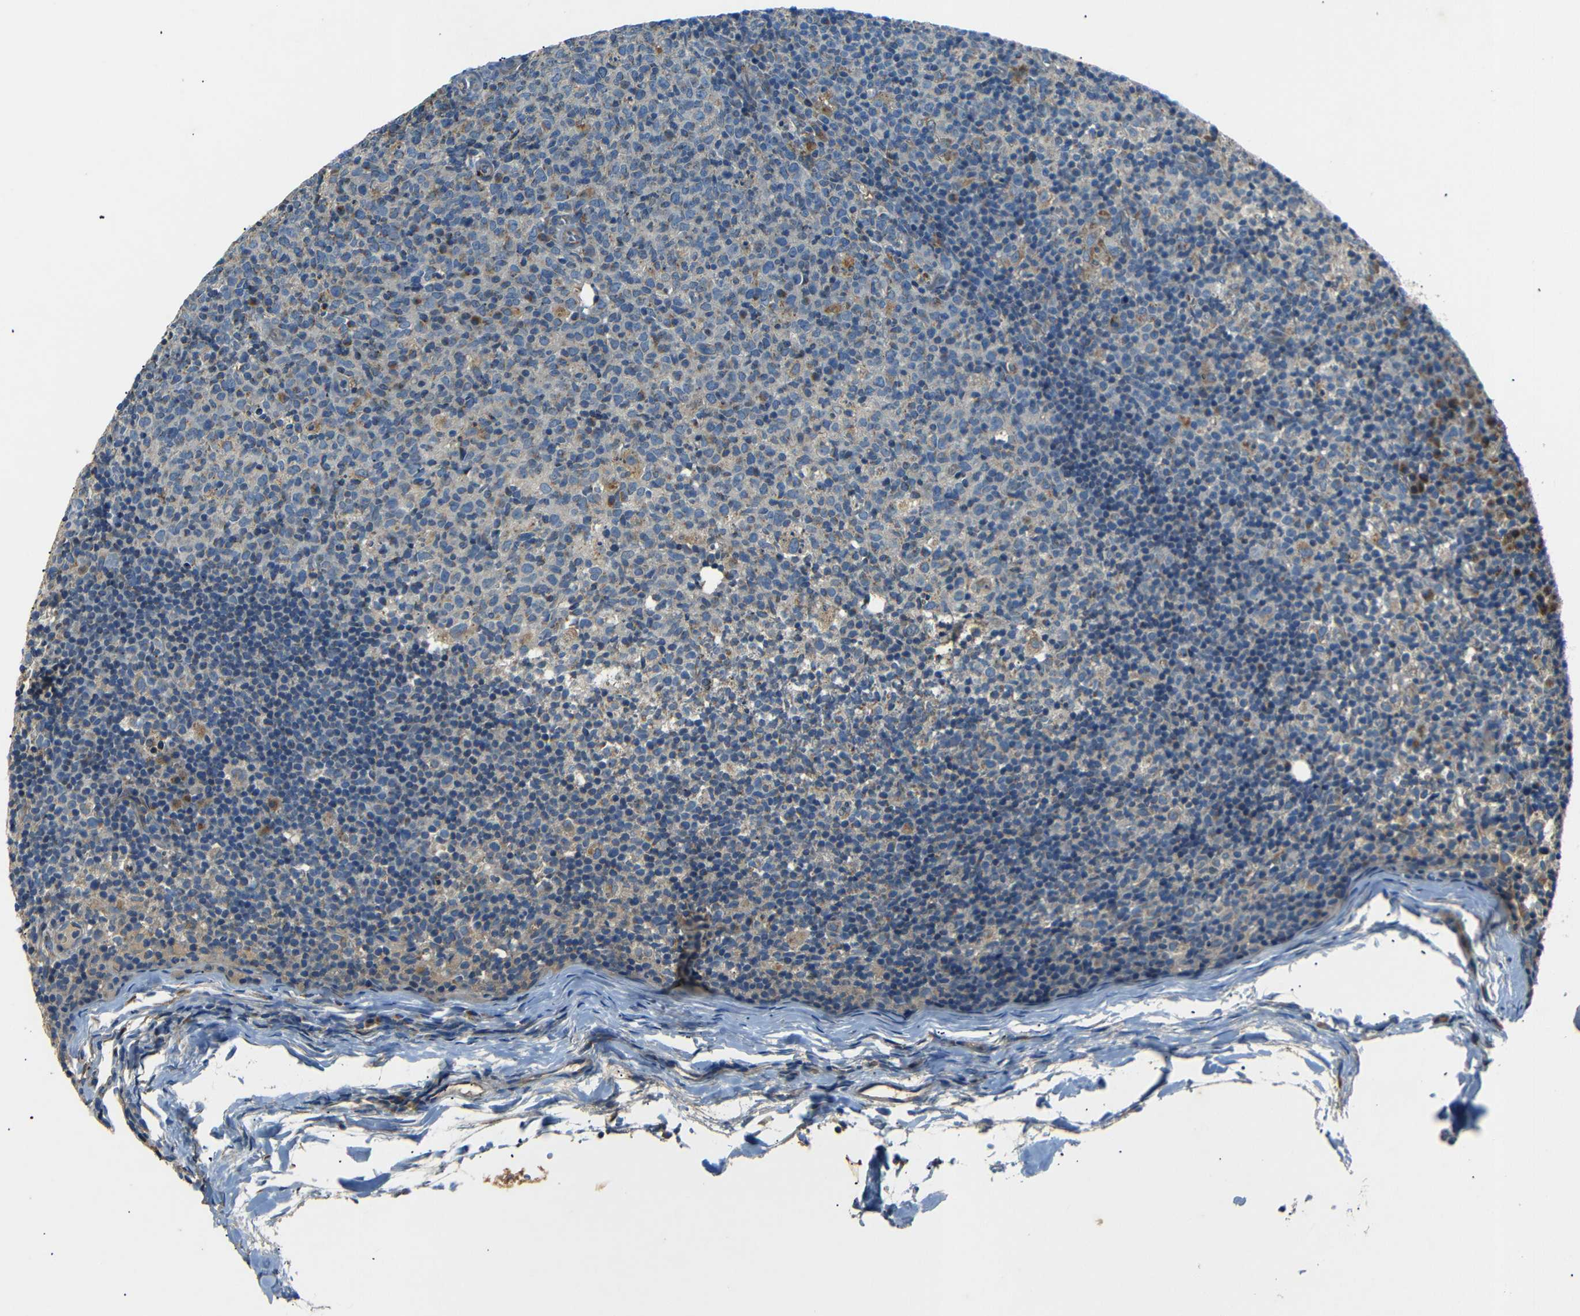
{"staining": {"intensity": "moderate", "quantity": "25%-75%", "location": "cytoplasmic/membranous"}, "tissue": "lymph node", "cell_type": "Germinal center cells", "image_type": "normal", "snomed": [{"axis": "morphology", "description": "Normal tissue, NOS"}, {"axis": "morphology", "description": "Inflammation, NOS"}, {"axis": "topography", "description": "Lymph node"}], "caption": "Immunohistochemistry of normal lymph node shows medium levels of moderate cytoplasmic/membranous positivity in about 25%-75% of germinal center cells.", "gene": "NETO2", "patient": {"sex": "male", "age": 55}}